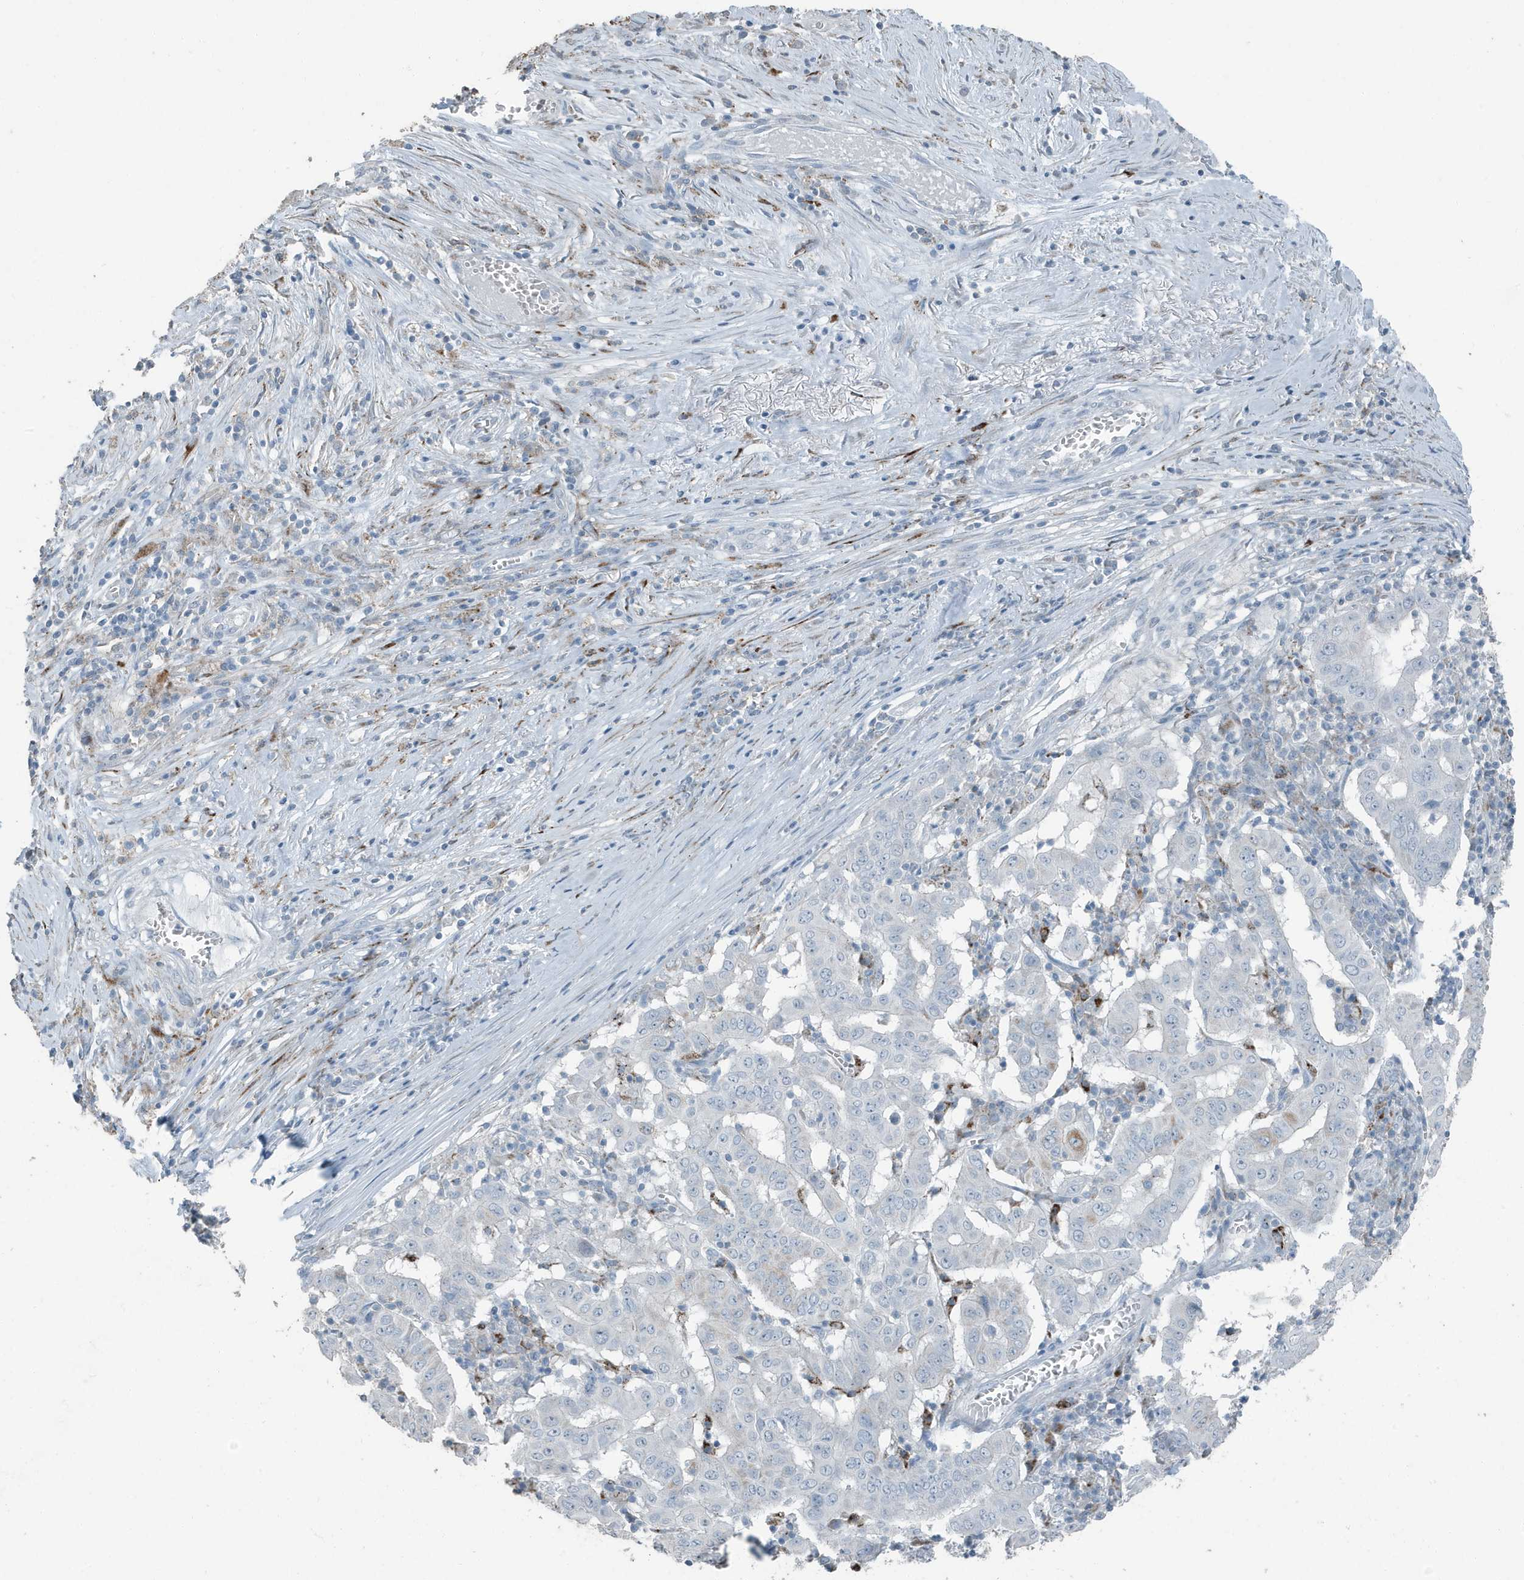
{"staining": {"intensity": "negative", "quantity": "none", "location": "none"}, "tissue": "pancreatic cancer", "cell_type": "Tumor cells", "image_type": "cancer", "snomed": [{"axis": "morphology", "description": "Adenocarcinoma, NOS"}, {"axis": "topography", "description": "Pancreas"}], "caption": "An image of human pancreatic cancer (adenocarcinoma) is negative for staining in tumor cells. Nuclei are stained in blue.", "gene": "FAM162A", "patient": {"sex": "male", "age": 63}}